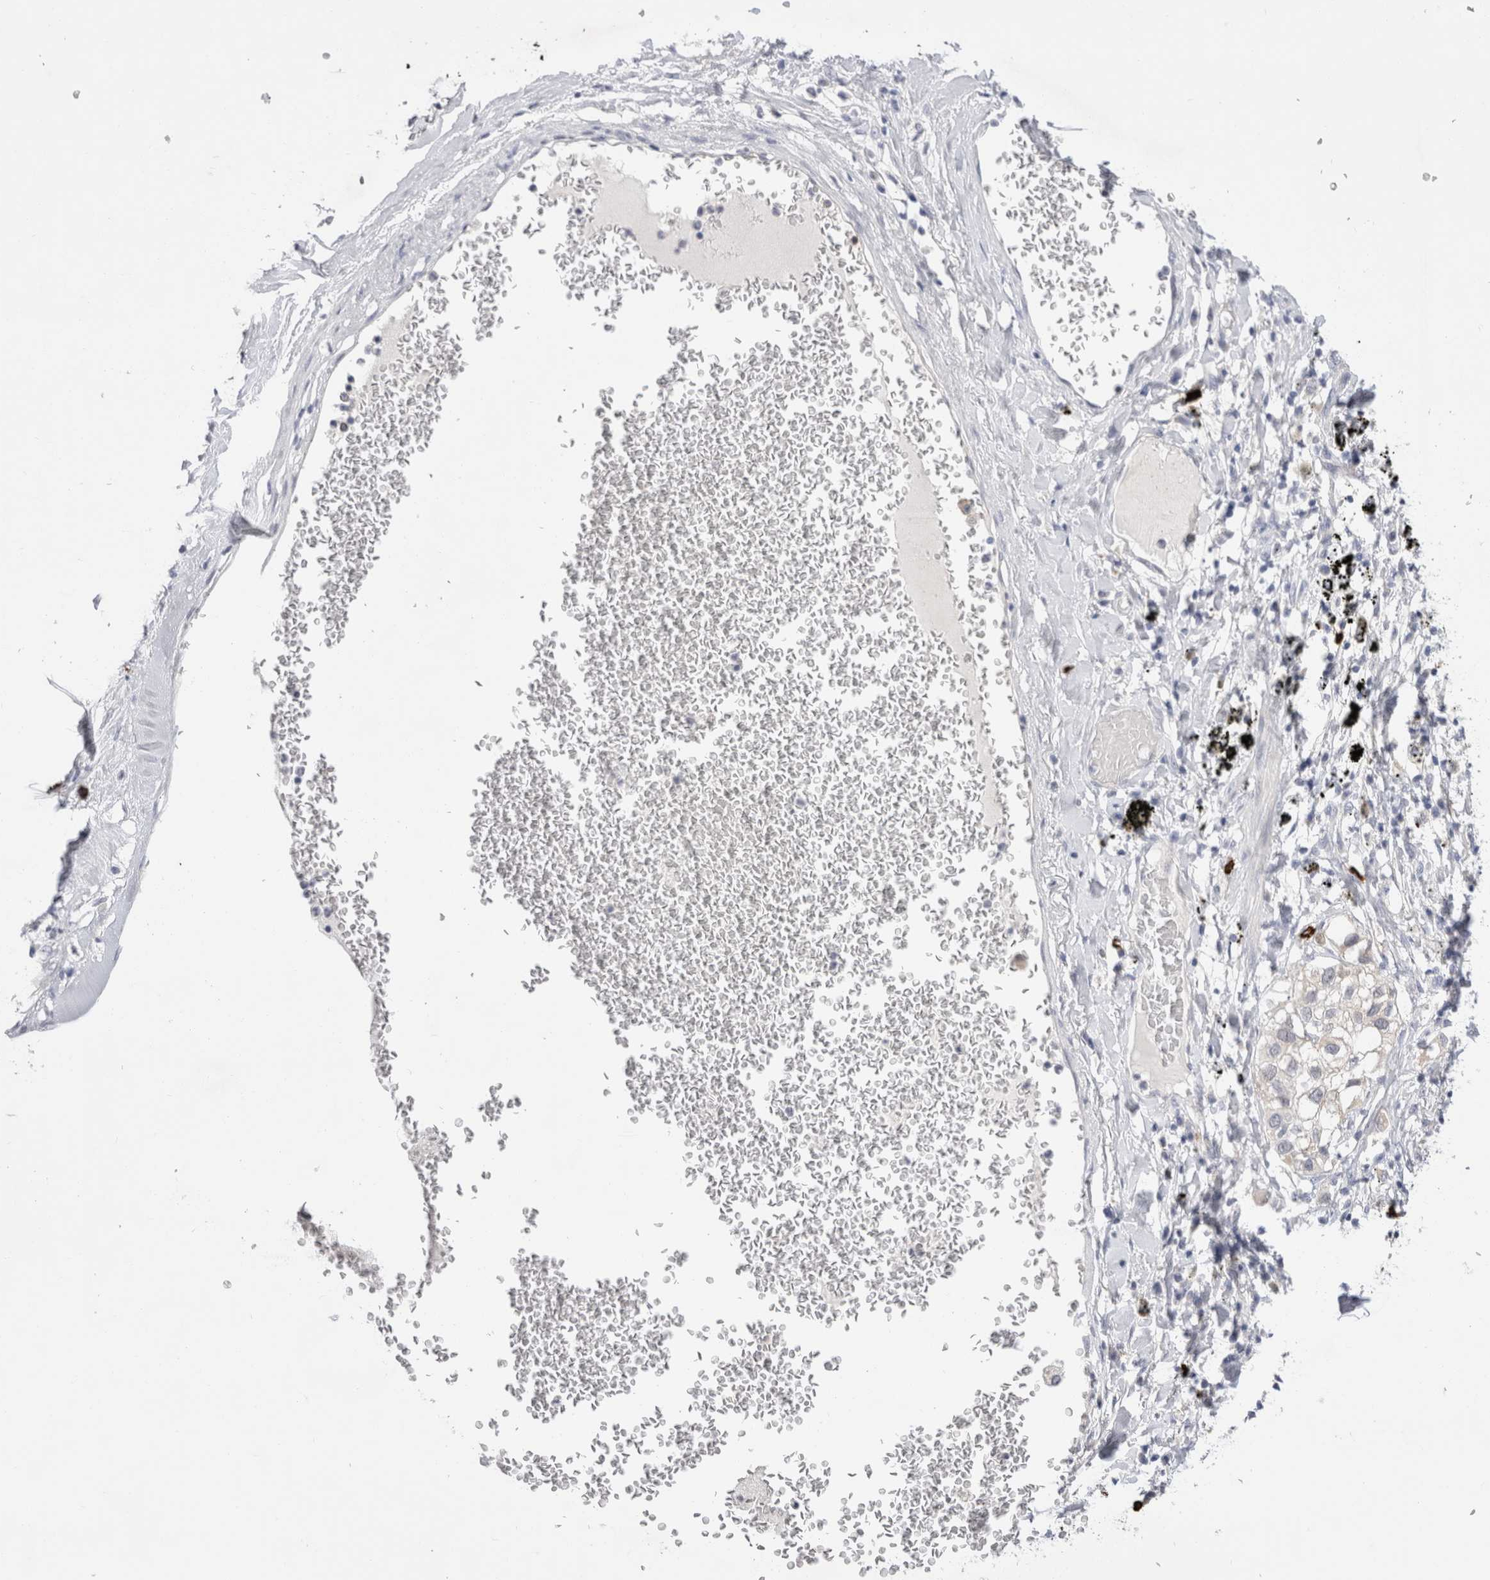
{"staining": {"intensity": "negative", "quantity": "none", "location": "none"}, "tissue": "lung cancer", "cell_type": "Tumor cells", "image_type": "cancer", "snomed": [{"axis": "morphology", "description": "Adenocarcinoma, NOS"}, {"axis": "topography", "description": "Lung"}], "caption": "This is a photomicrograph of immunohistochemistry (IHC) staining of adenocarcinoma (lung), which shows no expression in tumor cells.", "gene": "SPINK2", "patient": {"sex": "male", "age": 63}}